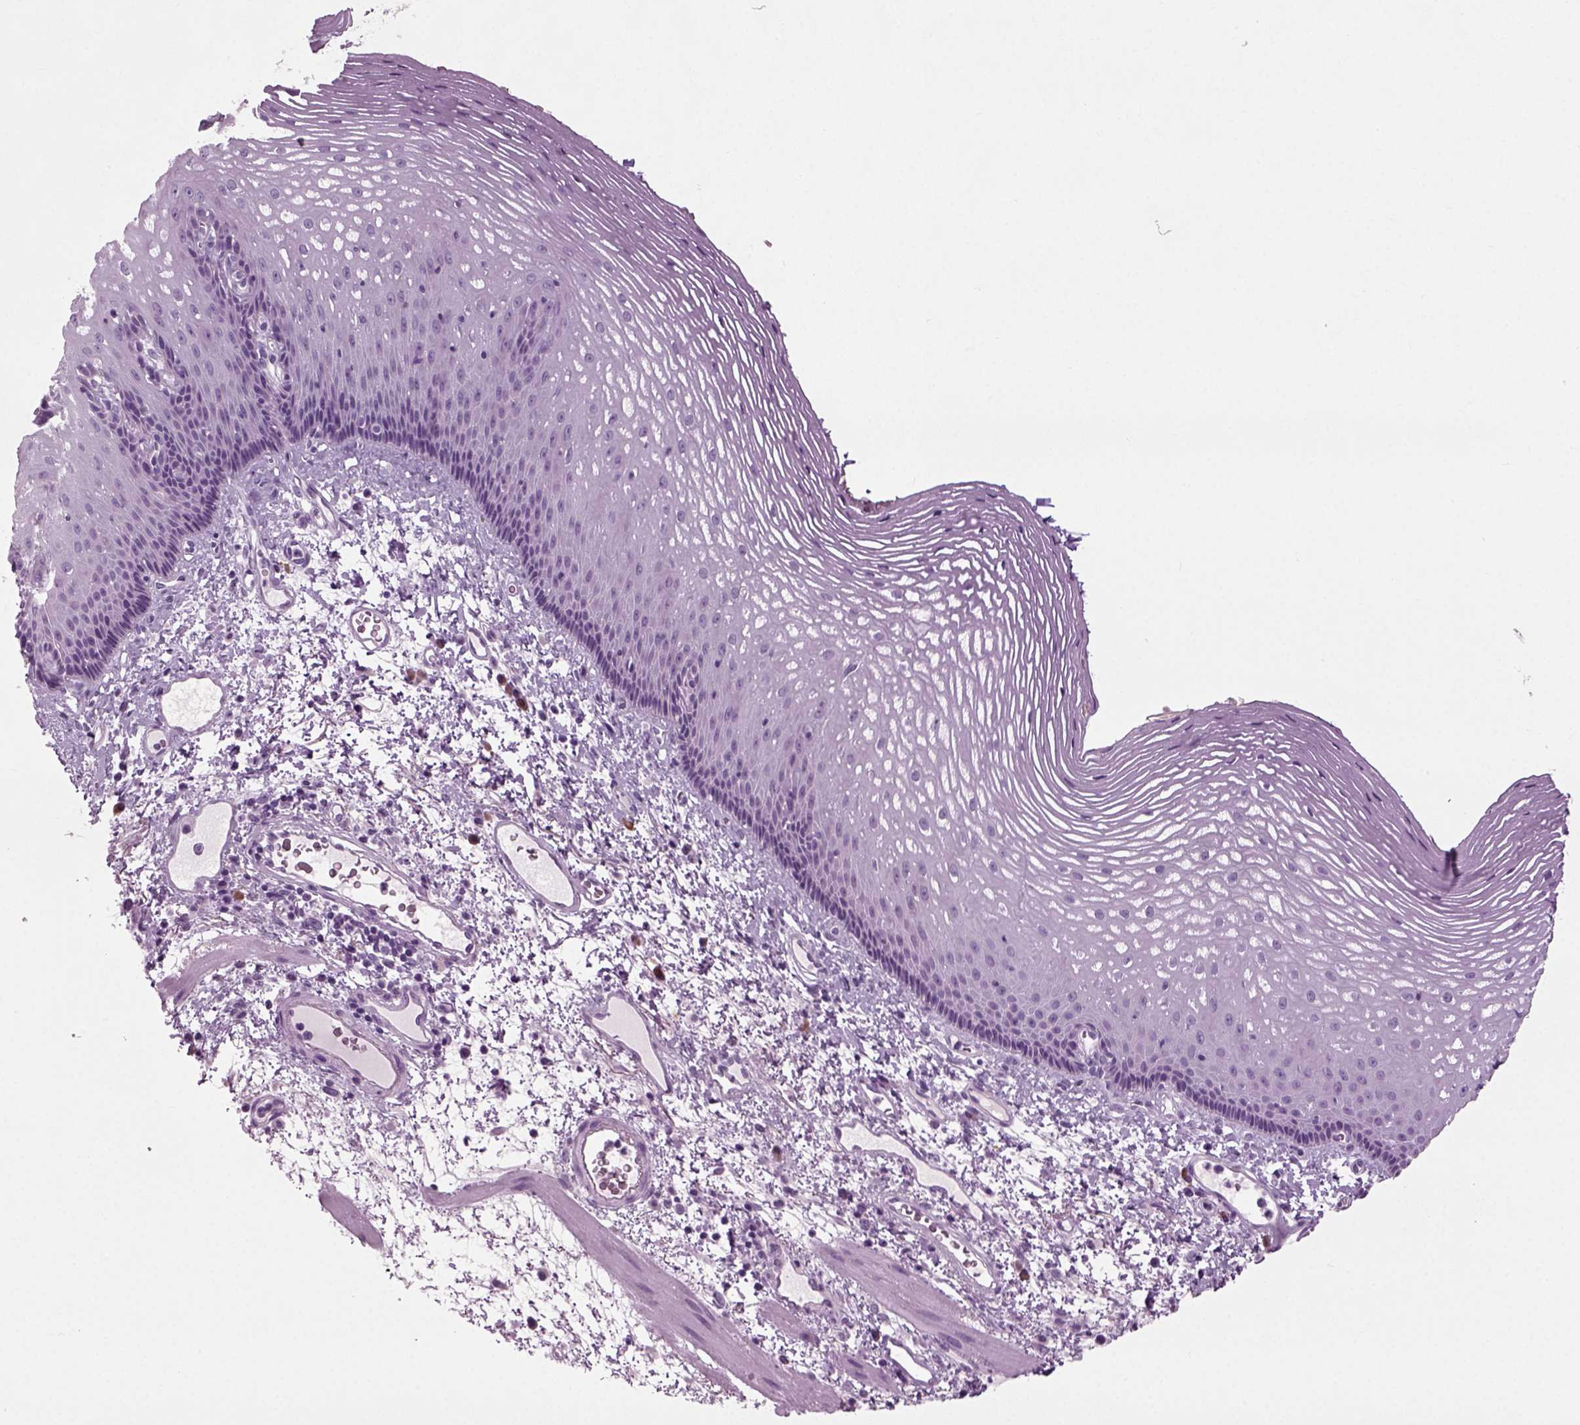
{"staining": {"intensity": "negative", "quantity": "none", "location": "none"}, "tissue": "esophagus", "cell_type": "Squamous epithelial cells", "image_type": "normal", "snomed": [{"axis": "morphology", "description": "Normal tissue, NOS"}, {"axis": "topography", "description": "Esophagus"}], "caption": "Histopathology image shows no protein staining in squamous epithelial cells of benign esophagus. The staining was performed using DAB (3,3'-diaminobenzidine) to visualize the protein expression in brown, while the nuclei were stained in blue with hematoxylin (Magnification: 20x).", "gene": "PRLH", "patient": {"sex": "male", "age": 76}}